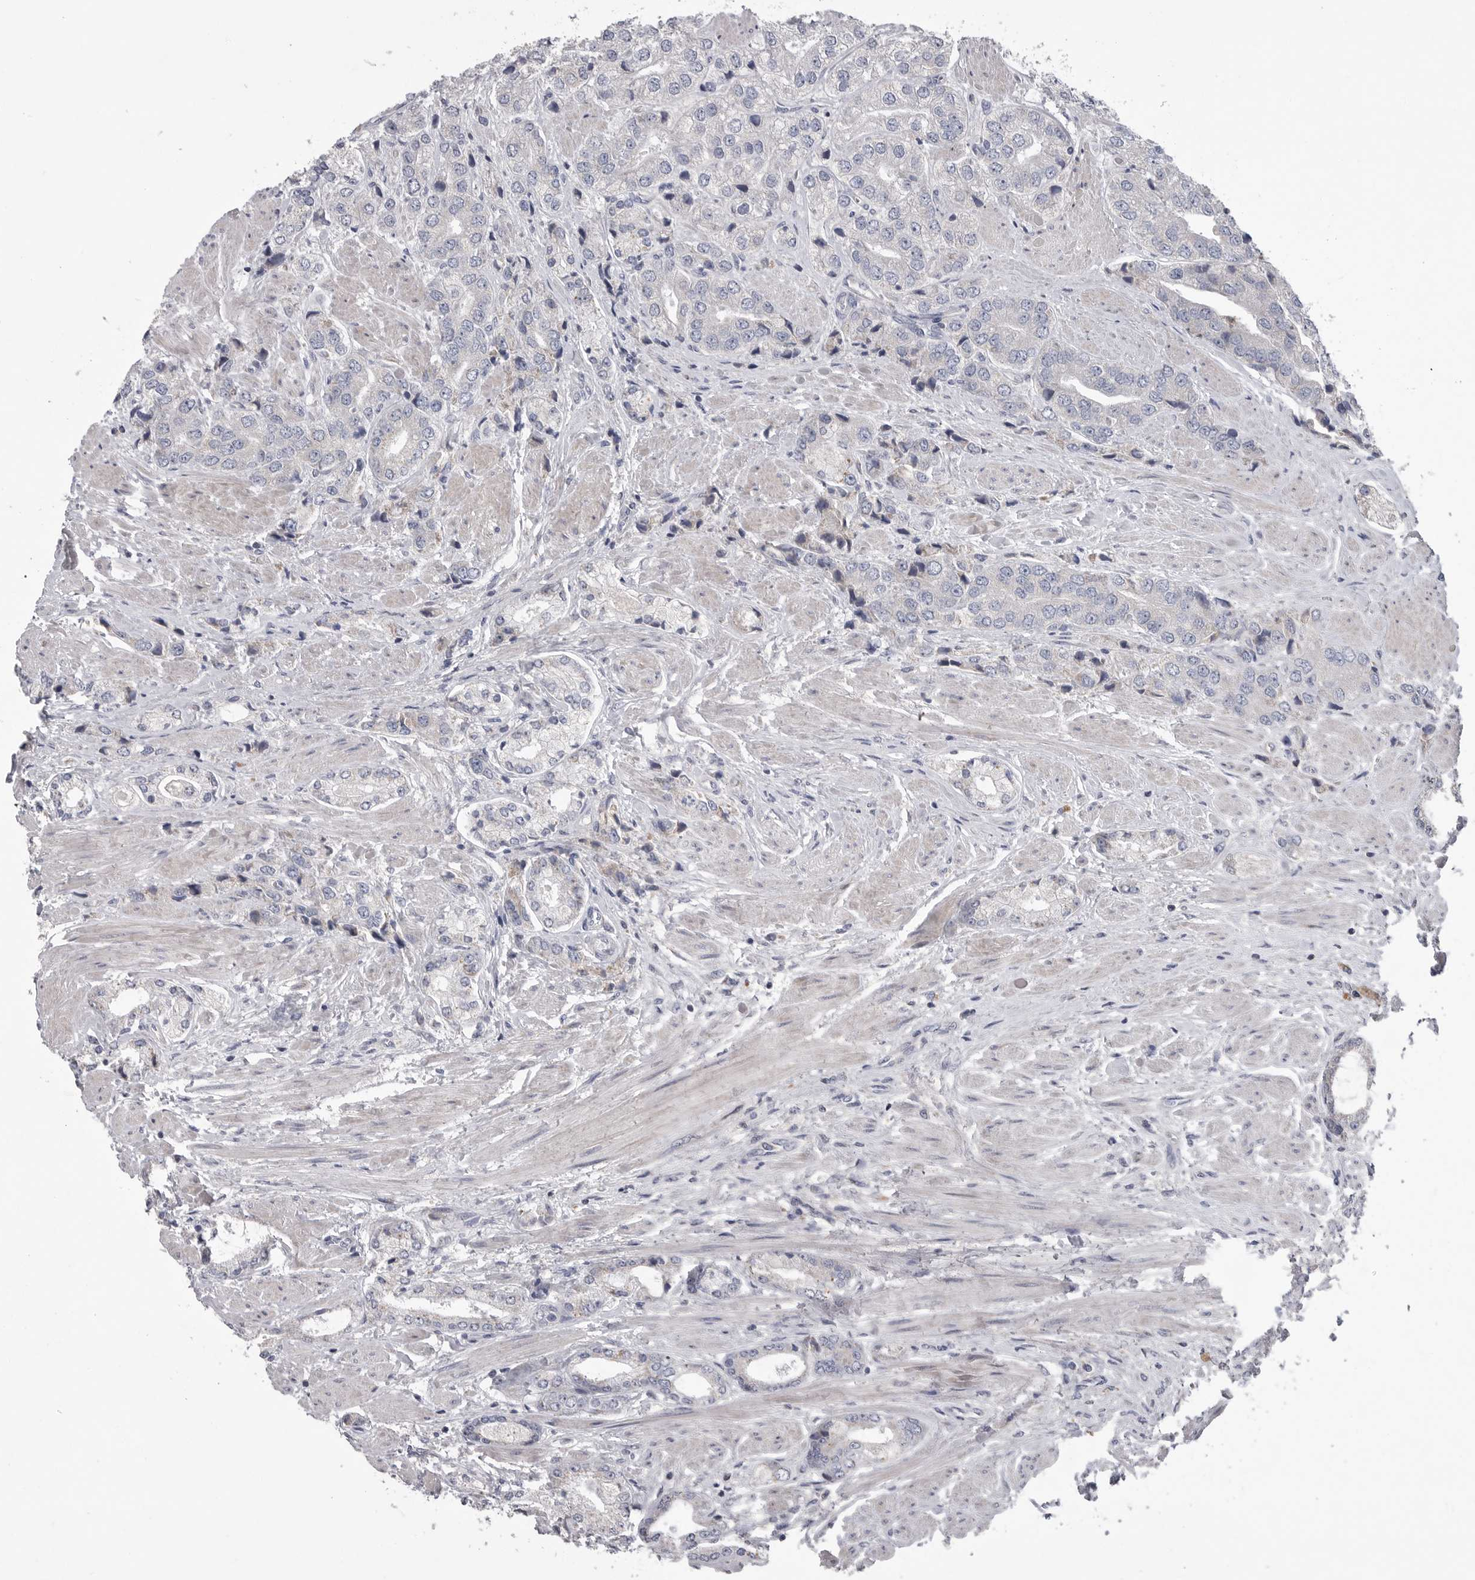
{"staining": {"intensity": "negative", "quantity": "none", "location": "none"}, "tissue": "prostate cancer", "cell_type": "Tumor cells", "image_type": "cancer", "snomed": [{"axis": "morphology", "description": "Adenocarcinoma, High grade"}, {"axis": "topography", "description": "Prostate"}], "caption": "Immunohistochemistry (IHC) histopathology image of neoplastic tissue: prostate cancer stained with DAB (3,3'-diaminobenzidine) demonstrates no significant protein positivity in tumor cells. (DAB (3,3'-diaminobenzidine) immunohistochemistry with hematoxylin counter stain).", "gene": "CRP", "patient": {"sex": "male", "age": 50}}